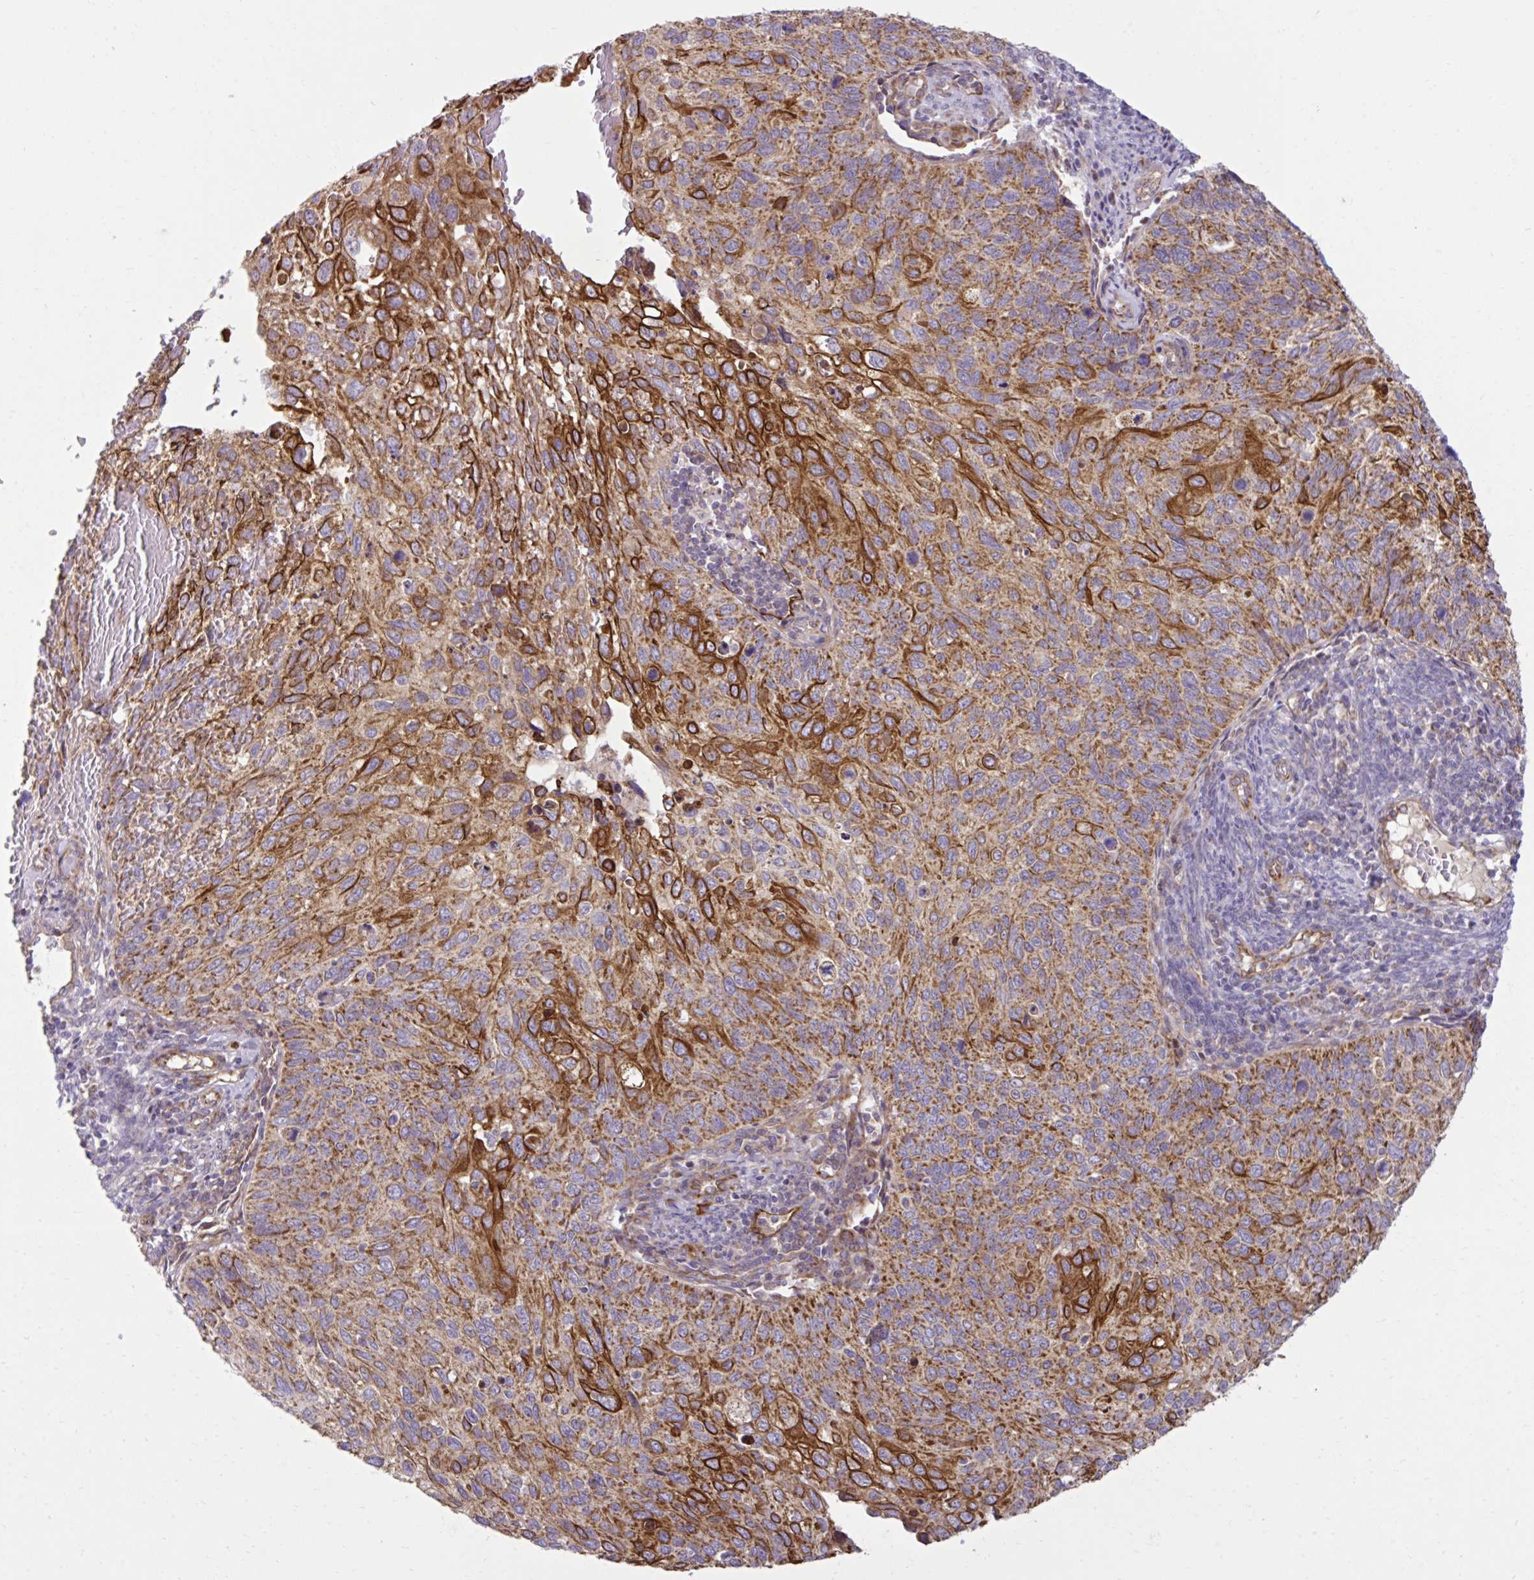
{"staining": {"intensity": "strong", "quantity": ">75%", "location": "cytoplasmic/membranous"}, "tissue": "cervical cancer", "cell_type": "Tumor cells", "image_type": "cancer", "snomed": [{"axis": "morphology", "description": "Squamous cell carcinoma, NOS"}, {"axis": "topography", "description": "Cervix"}], "caption": "Human cervical squamous cell carcinoma stained with a brown dye demonstrates strong cytoplasmic/membranous positive positivity in approximately >75% of tumor cells.", "gene": "LIMS1", "patient": {"sex": "female", "age": 70}}